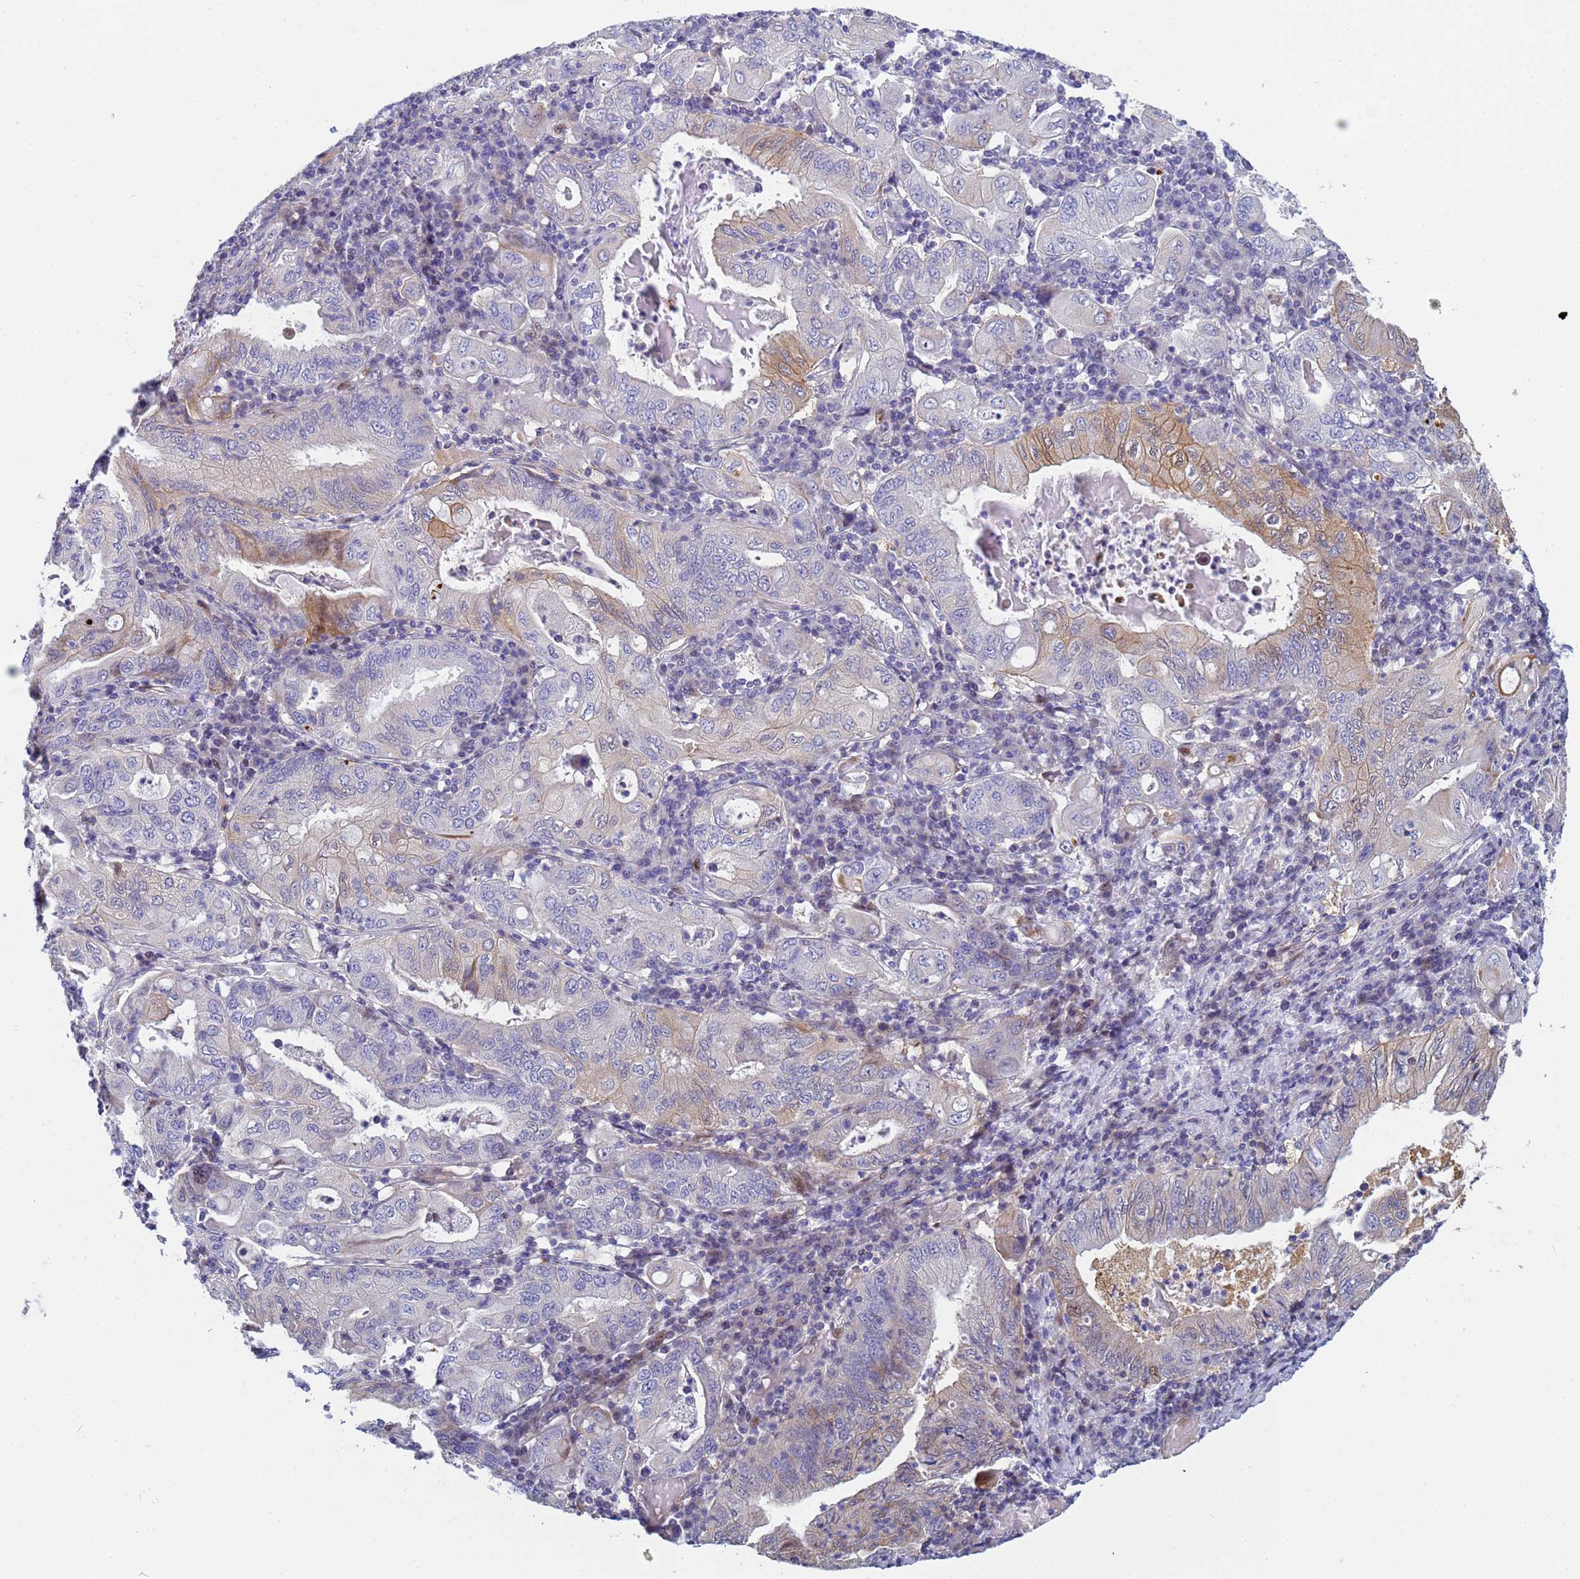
{"staining": {"intensity": "moderate", "quantity": "<25%", "location": "cytoplasmic/membranous"}, "tissue": "stomach cancer", "cell_type": "Tumor cells", "image_type": "cancer", "snomed": [{"axis": "morphology", "description": "Normal tissue, NOS"}, {"axis": "morphology", "description": "Adenocarcinoma, NOS"}, {"axis": "topography", "description": "Esophagus"}, {"axis": "topography", "description": "Stomach, upper"}, {"axis": "topography", "description": "Peripheral nerve tissue"}], "caption": "Brown immunohistochemical staining in human adenocarcinoma (stomach) displays moderate cytoplasmic/membranous expression in approximately <25% of tumor cells.", "gene": "PPP6R1", "patient": {"sex": "male", "age": 62}}